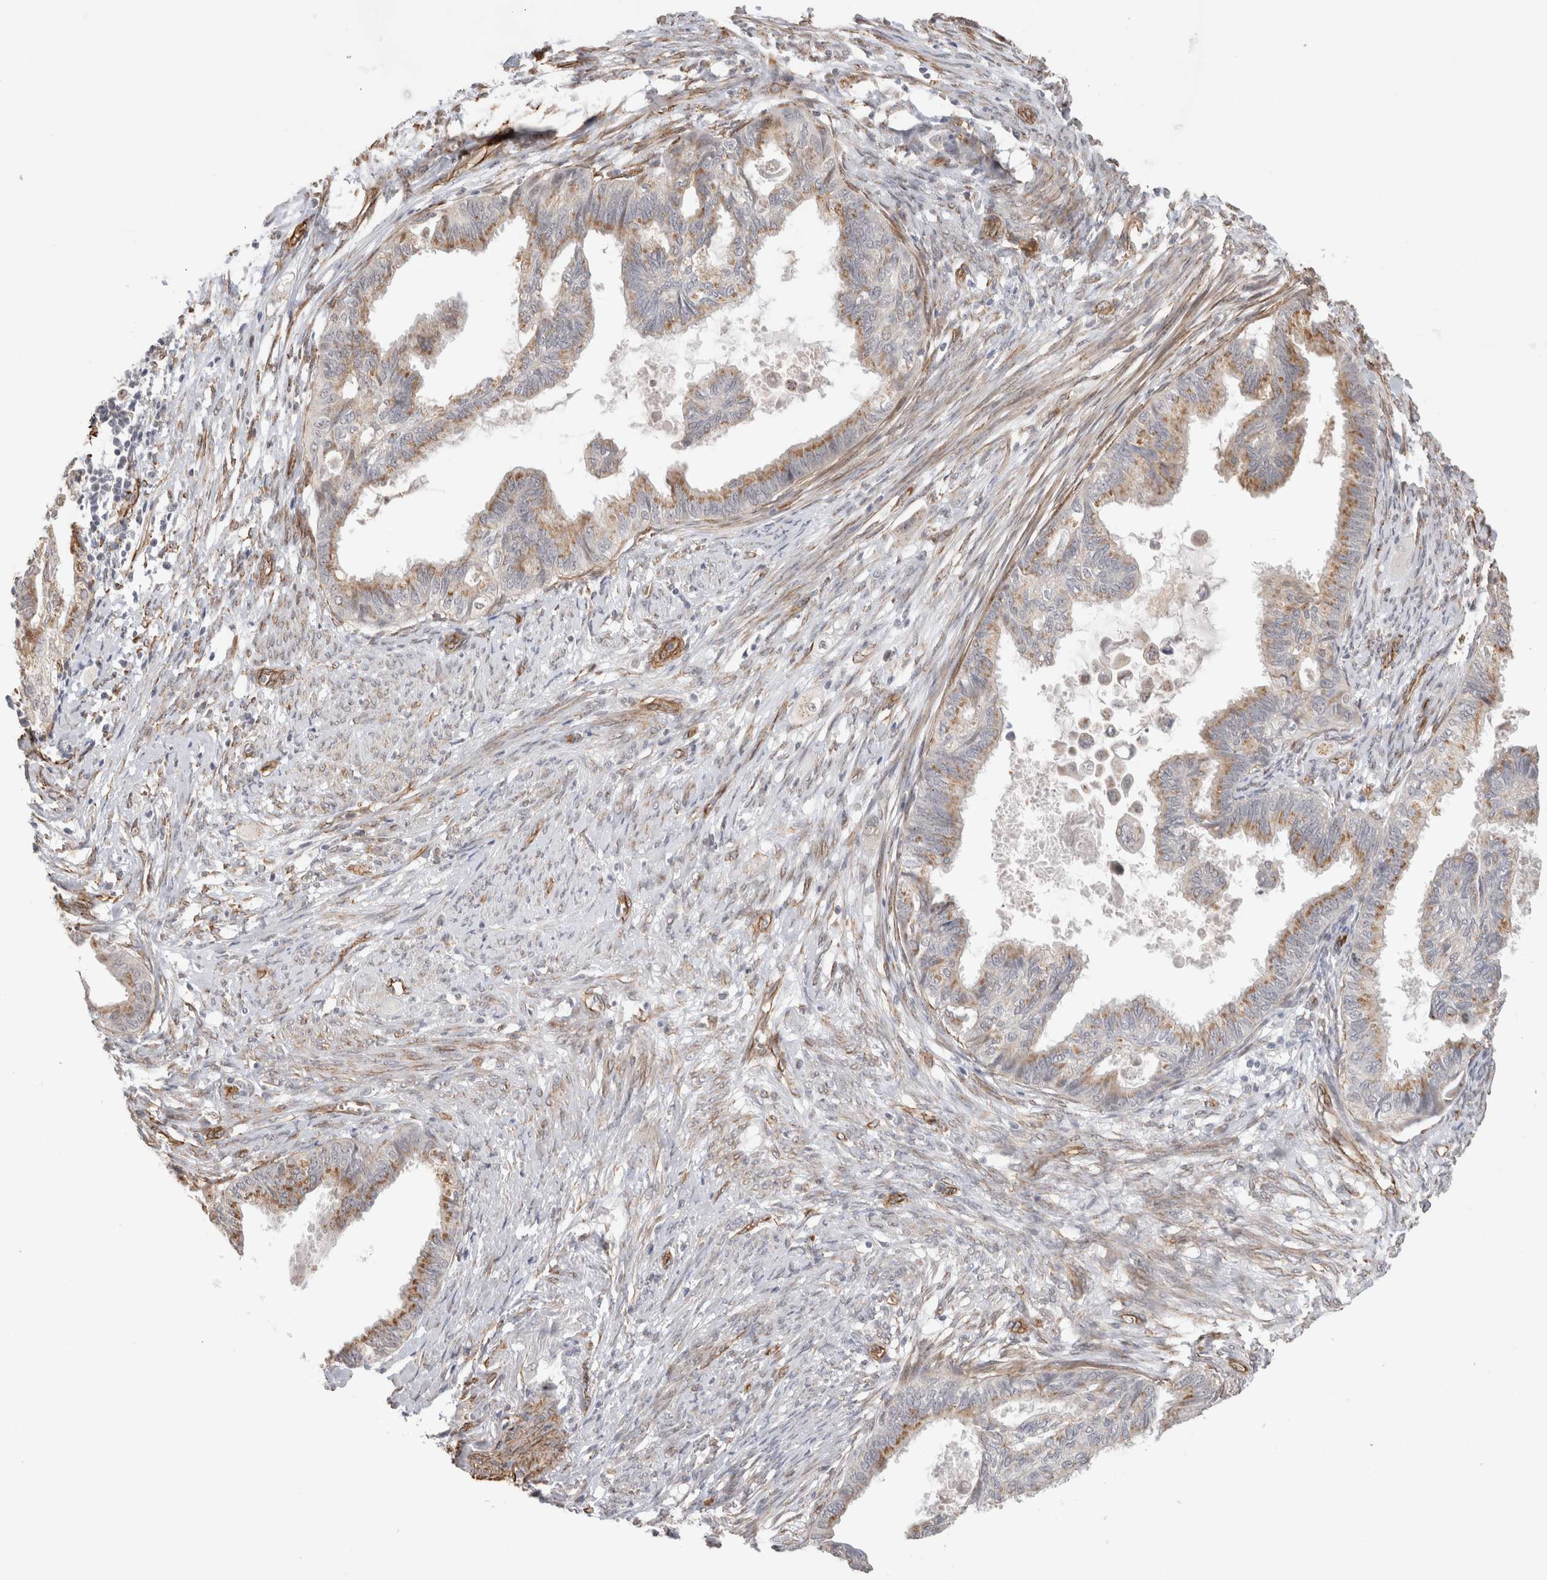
{"staining": {"intensity": "moderate", "quantity": ">75%", "location": "cytoplasmic/membranous"}, "tissue": "cervical cancer", "cell_type": "Tumor cells", "image_type": "cancer", "snomed": [{"axis": "morphology", "description": "Normal tissue, NOS"}, {"axis": "morphology", "description": "Adenocarcinoma, NOS"}, {"axis": "topography", "description": "Cervix"}, {"axis": "topography", "description": "Endometrium"}], "caption": "A photomicrograph of cervical adenocarcinoma stained for a protein exhibits moderate cytoplasmic/membranous brown staining in tumor cells.", "gene": "CAAP1", "patient": {"sex": "female", "age": 86}}